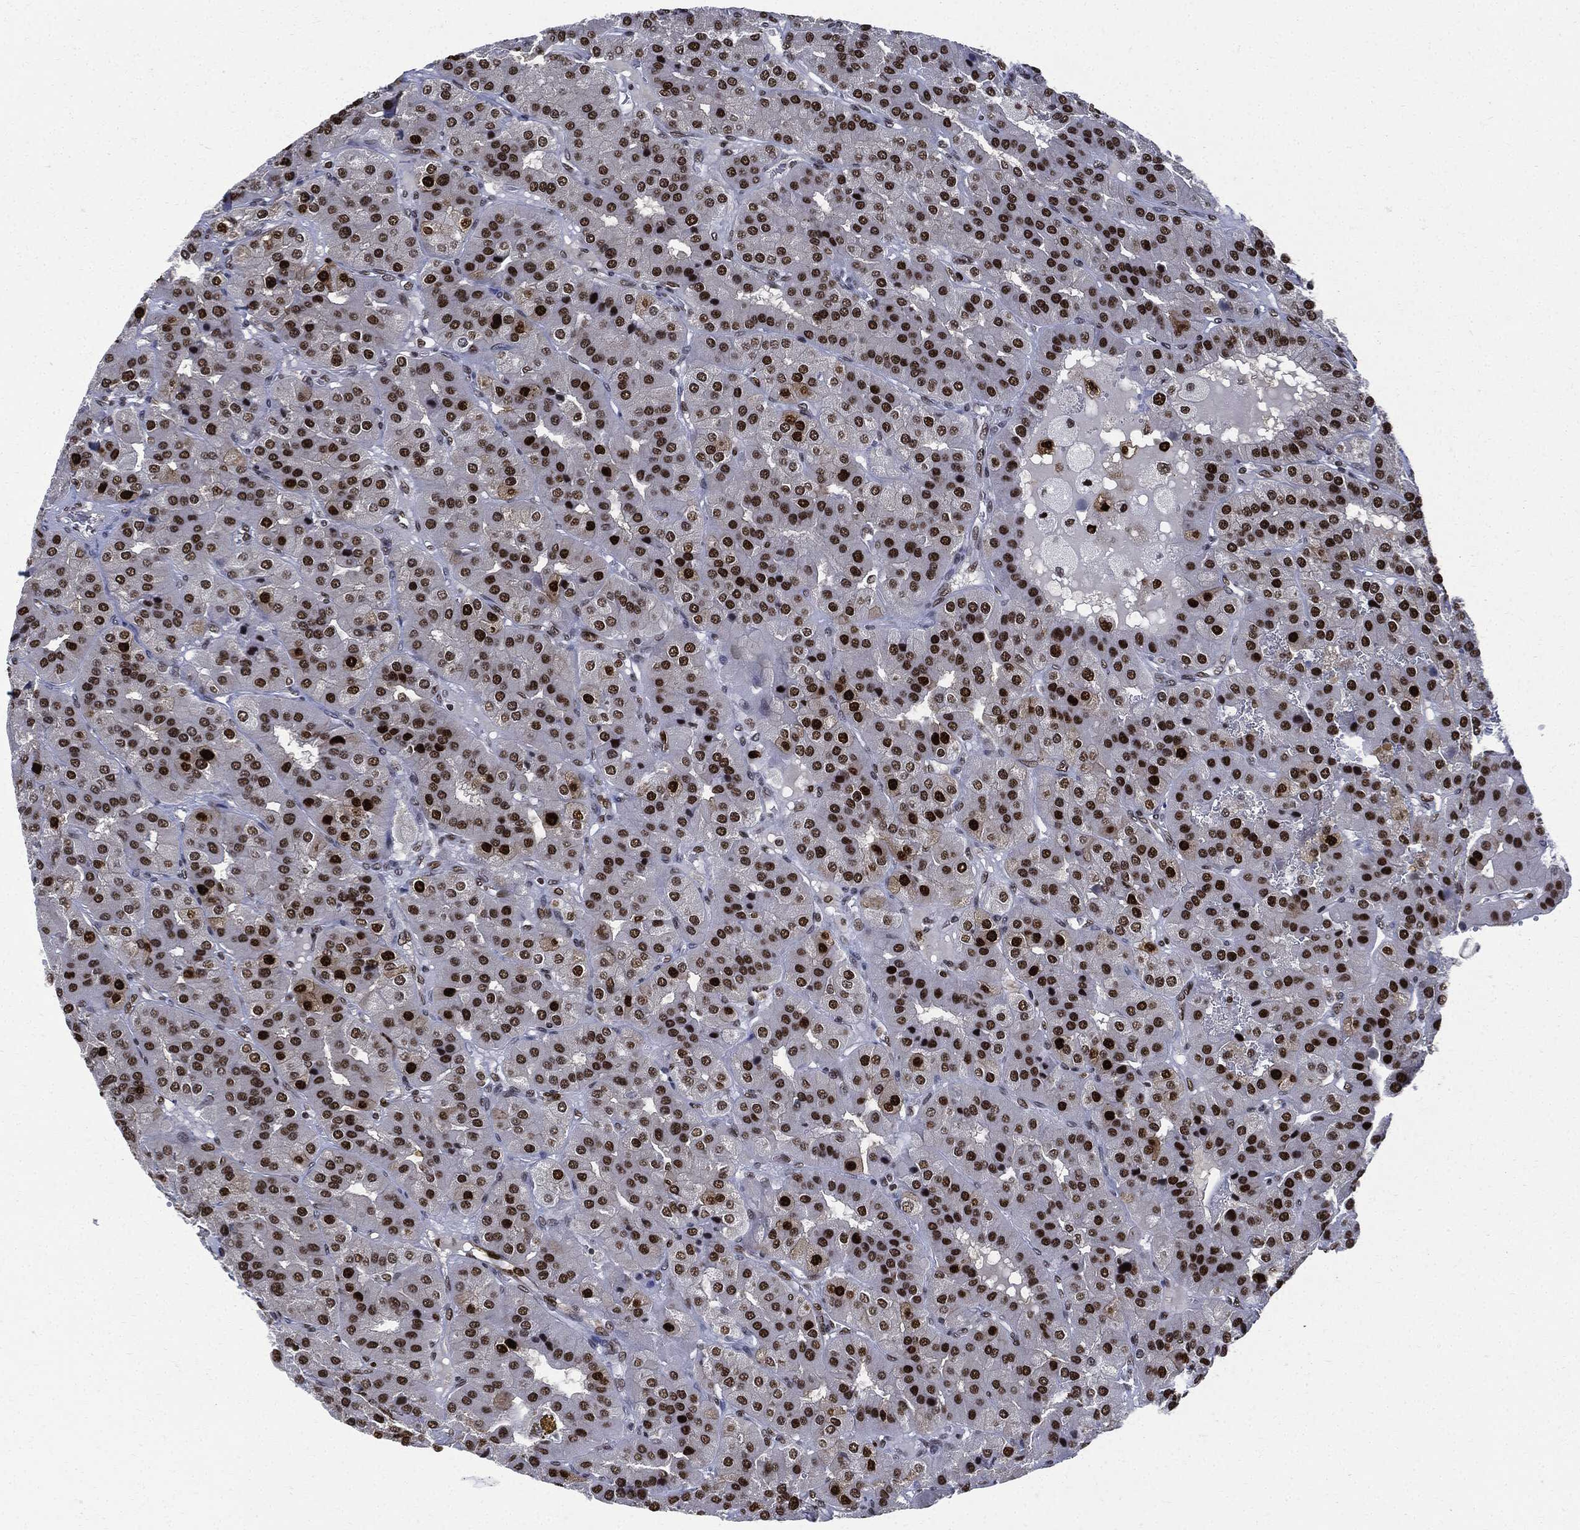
{"staining": {"intensity": "strong", "quantity": ">75%", "location": "nuclear"}, "tissue": "parathyroid gland", "cell_type": "Glandular cells", "image_type": "normal", "snomed": [{"axis": "morphology", "description": "Normal tissue, NOS"}, {"axis": "morphology", "description": "Adenoma, NOS"}, {"axis": "topography", "description": "Parathyroid gland"}], "caption": "Human parathyroid gland stained for a protein (brown) exhibits strong nuclear positive expression in about >75% of glandular cells.", "gene": "PCNA", "patient": {"sex": "female", "age": 86}}